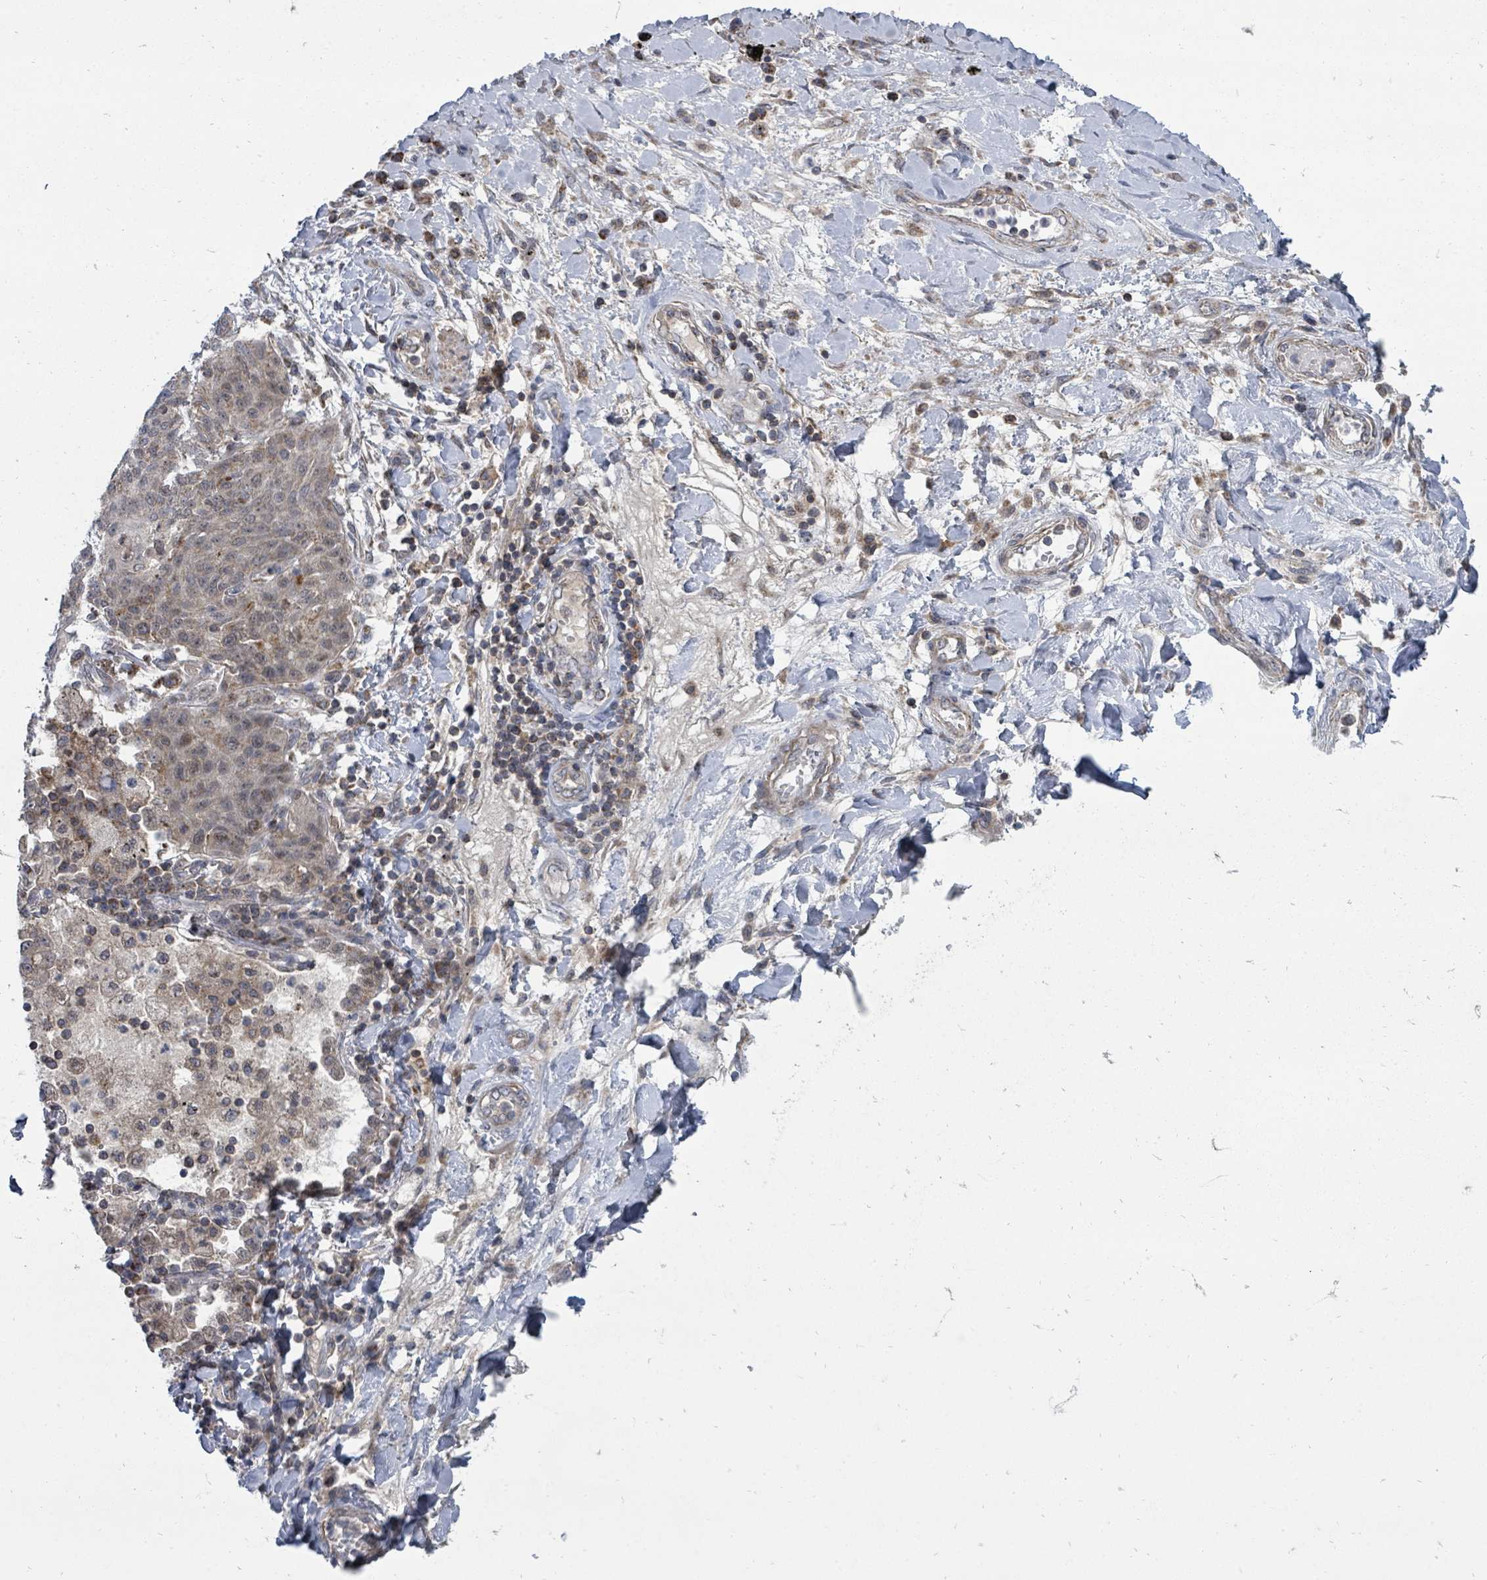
{"staining": {"intensity": "weak", "quantity": "<25%", "location": "cytoplasmic/membranous,nuclear"}, "tissue": "lung cancer", "cell_type": "Tumor cells", "image_type": "cancer", "snomed": [{"axis": "morphology", "description": "Squamous cell carcinoma, NOS"}, {"axis": "topography", "description": "Lung"}], "caption": "High power microscopy image of an immunohistochemistry (IHC) micrograph of squamous cell carcinoma (lung), revealing no significant expression in tumor cells.", "gene": "MAGOHB", "patient": {"sex": "female", "age": 70}}